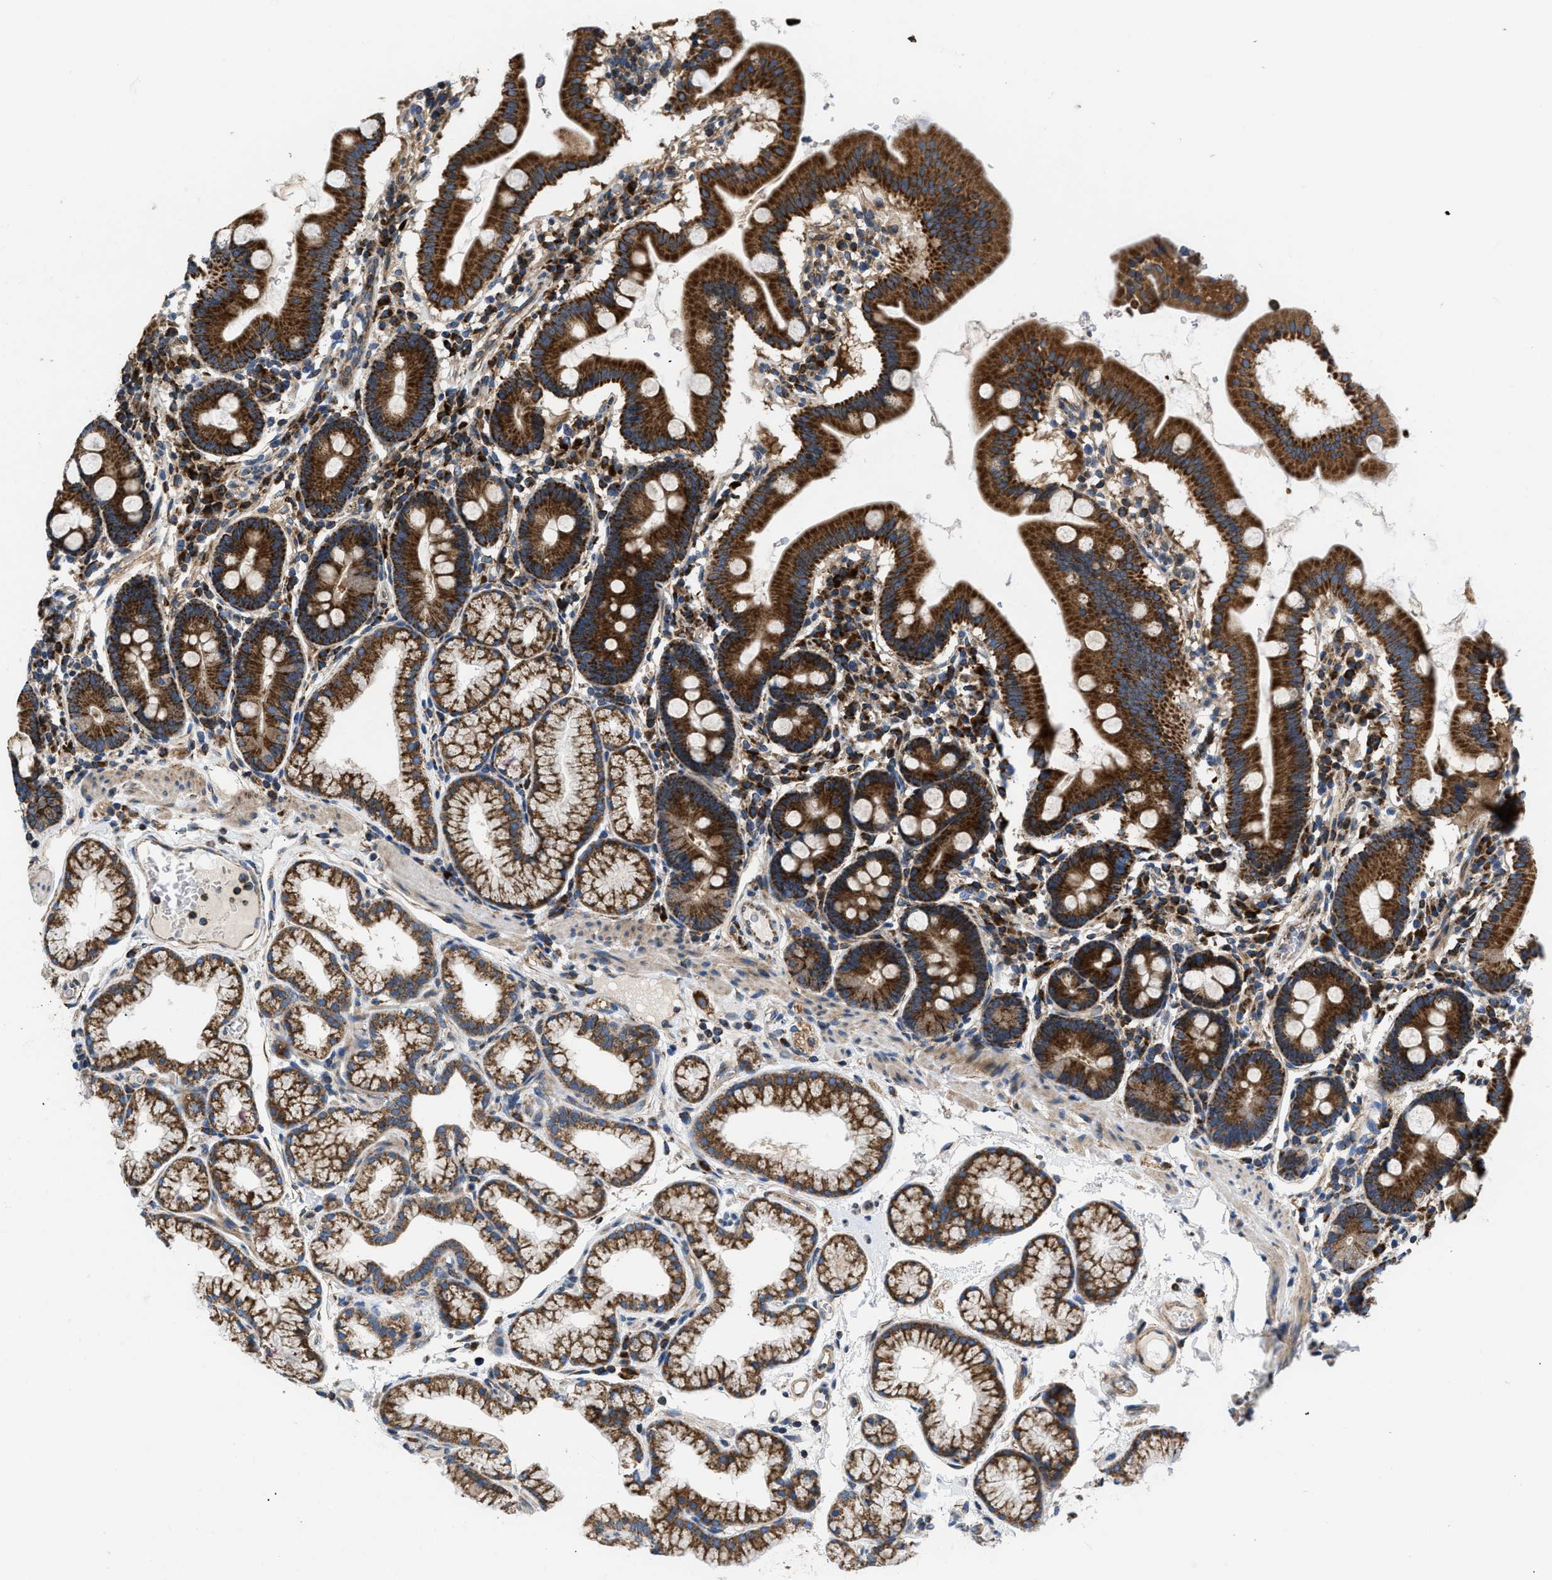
{"staining": {"intensity": "strong", "quantity": ">75%", "location": "cytoplasmic/membranous"}, "tissue": "duodenum", "cell_type": "Glandular cells", "image_type": "normal", "snomed": [{"axis": "morphology", "description": "Normal tissue, NOS"}, {"axis": "topography", "description": "Duodenum"}], "caption": "Protein positivity by IHC reveals strong cytoplasmic/membranous positivity in about >75% of glandular cells in normal duodenum.", "gene": "OPTN", "patient": {"sex": "male", "age": 50}}